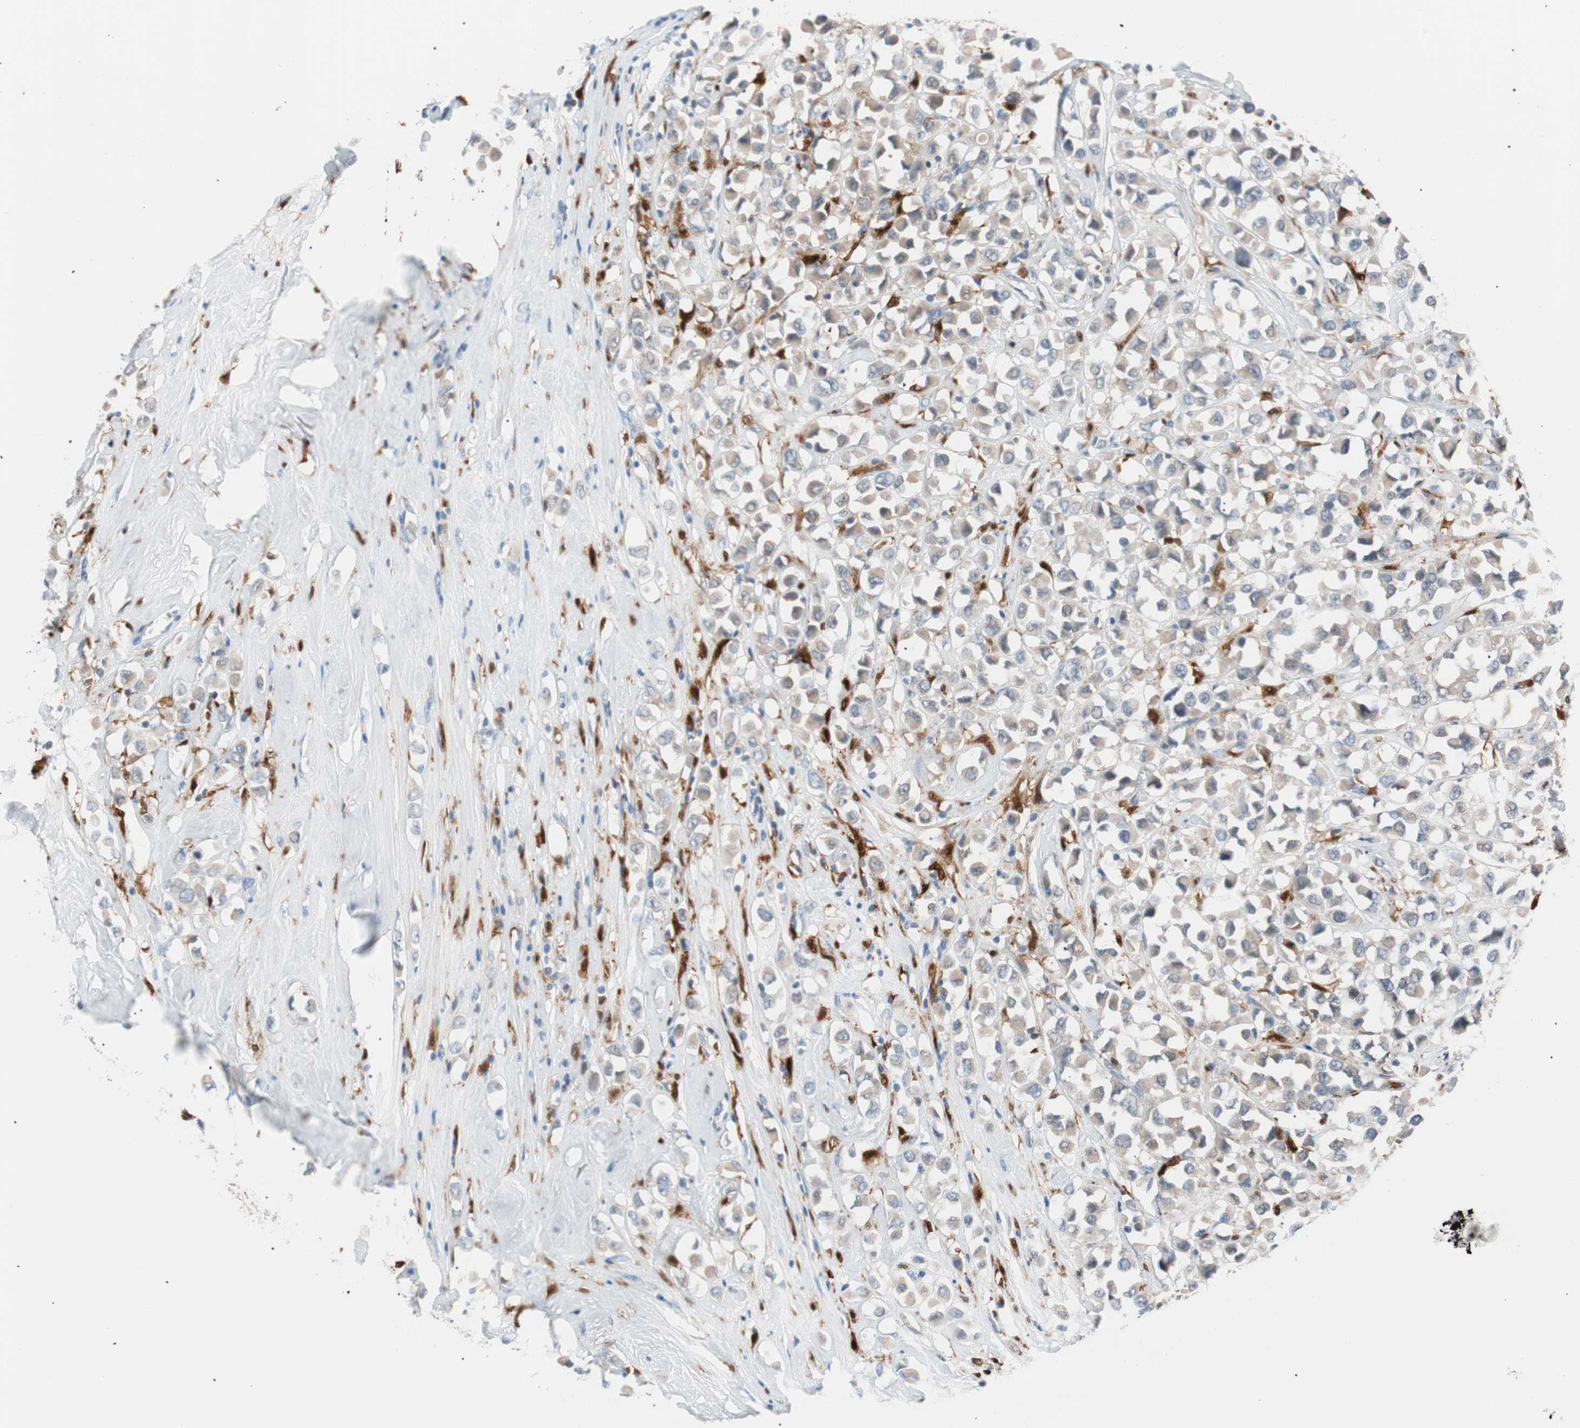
{"staining": {"intensity": "weak", "quantity": "25%-75%", "location": "cytoplasmic/membranous"}, "tissue": "breast cancer", "cell_type": "Tumor cells", "image_type": "cancer", "snomed": [{"axis": "morphology", "description": "Duct carcinoma"}, {"axis": "topography", "description": "Breast"}], "caption": "IHC of breast cancer shows low levels of weak cytoplasmic/membranous staining in about 25%-75% of tumor cells.", "gene": "IL18", "patient": {"sex": "female", "age": 61}}